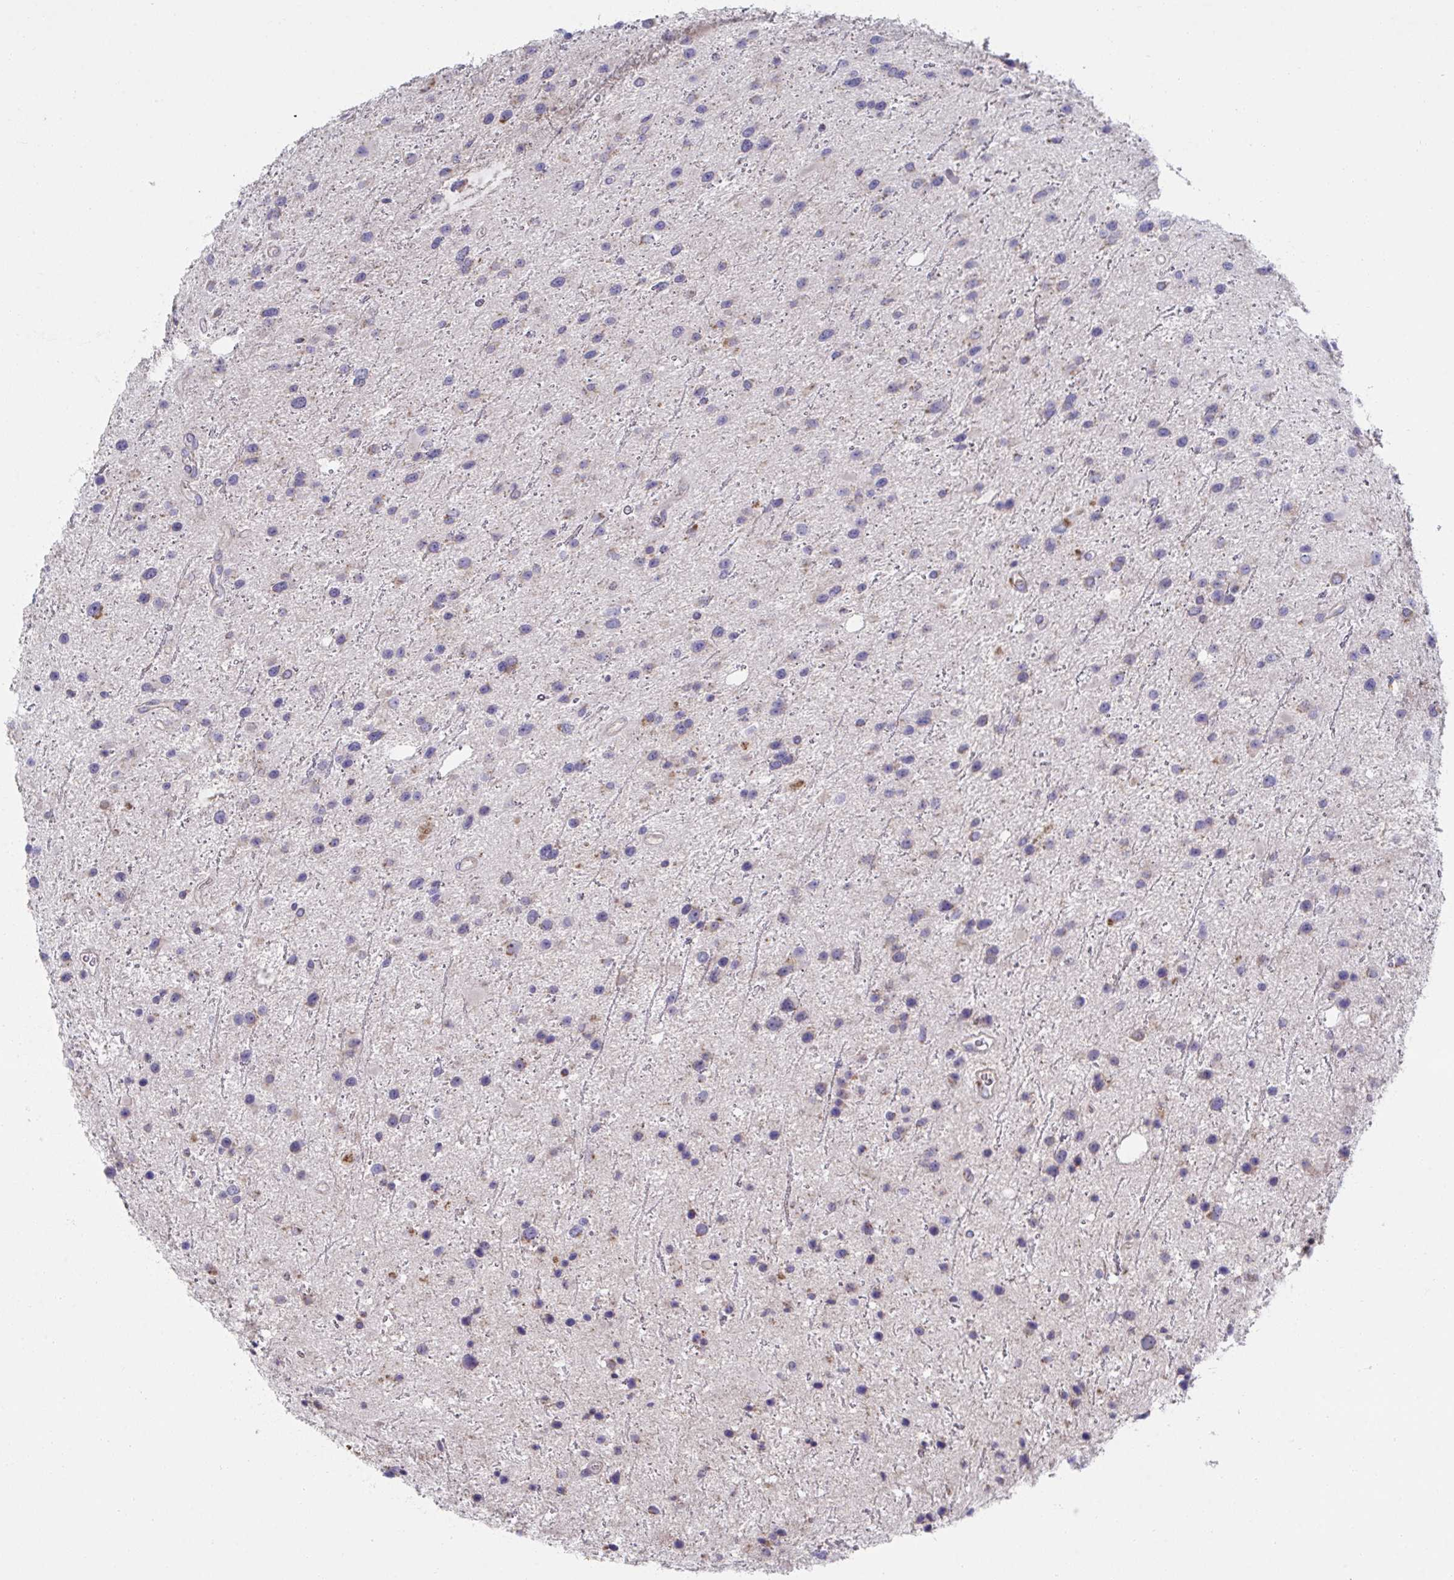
{"staining": {"intensity": "moderate", "quantity": "<25%", "location": "cytoplasmic/membranous"}, "tissue": "glioma", "cell_type": "Tumor cells", "image_type": "cancer", "snomed": [{"axis": "morphology", "description": "Glioma, malignant, Low grade"}, {"axis": "topography", "description": "Brain"}], "caption": "Moderate cytoplasmic/membranous staining for a protein is present in about <25% of tumor cells of glioma using IHC.", "gene": "NDUFA7", "patient": {"sex": "female", "age": 32}}